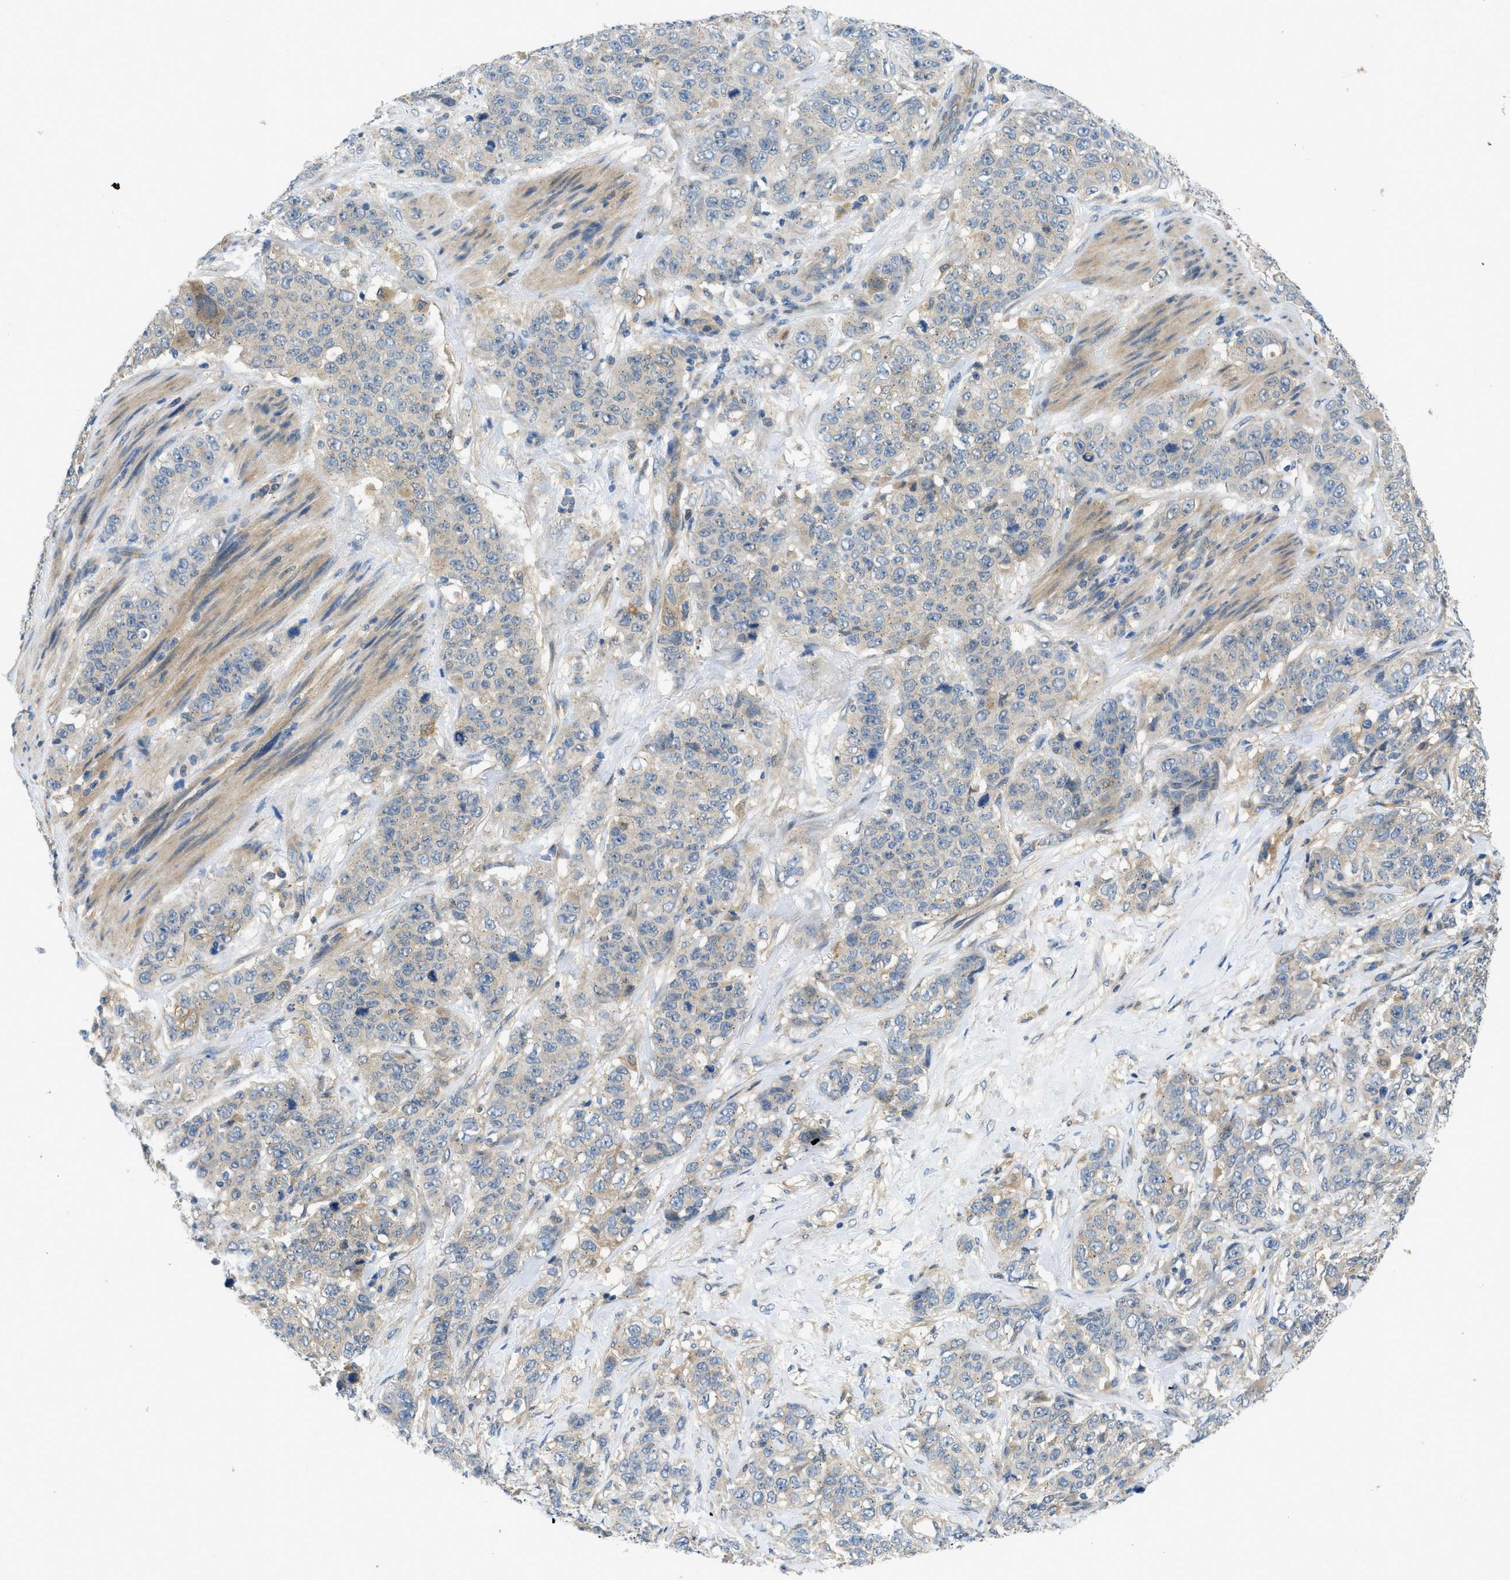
{"staining": {"intensity": "negative", "quantity": "none", "location": "none"}, "tissue": "stomach cancer", "cell_type": "Tumor cells", "image_type": "cancer", "snomed": [{"axis": "morphology", "description": "Adenocarcinoma, NOS"}, {"axis": "topography", "description": "Stomach"}], "caption": "High power microscopy histopathology image of an immunohistochemistry (IHC) micrograph of stomach adenocarcinoma, revealing no significant positivity in tumor cells. Nuclei are stained in blue.", "gene": "RIPK2", "patient": {"sex": "male", "age": 48}}